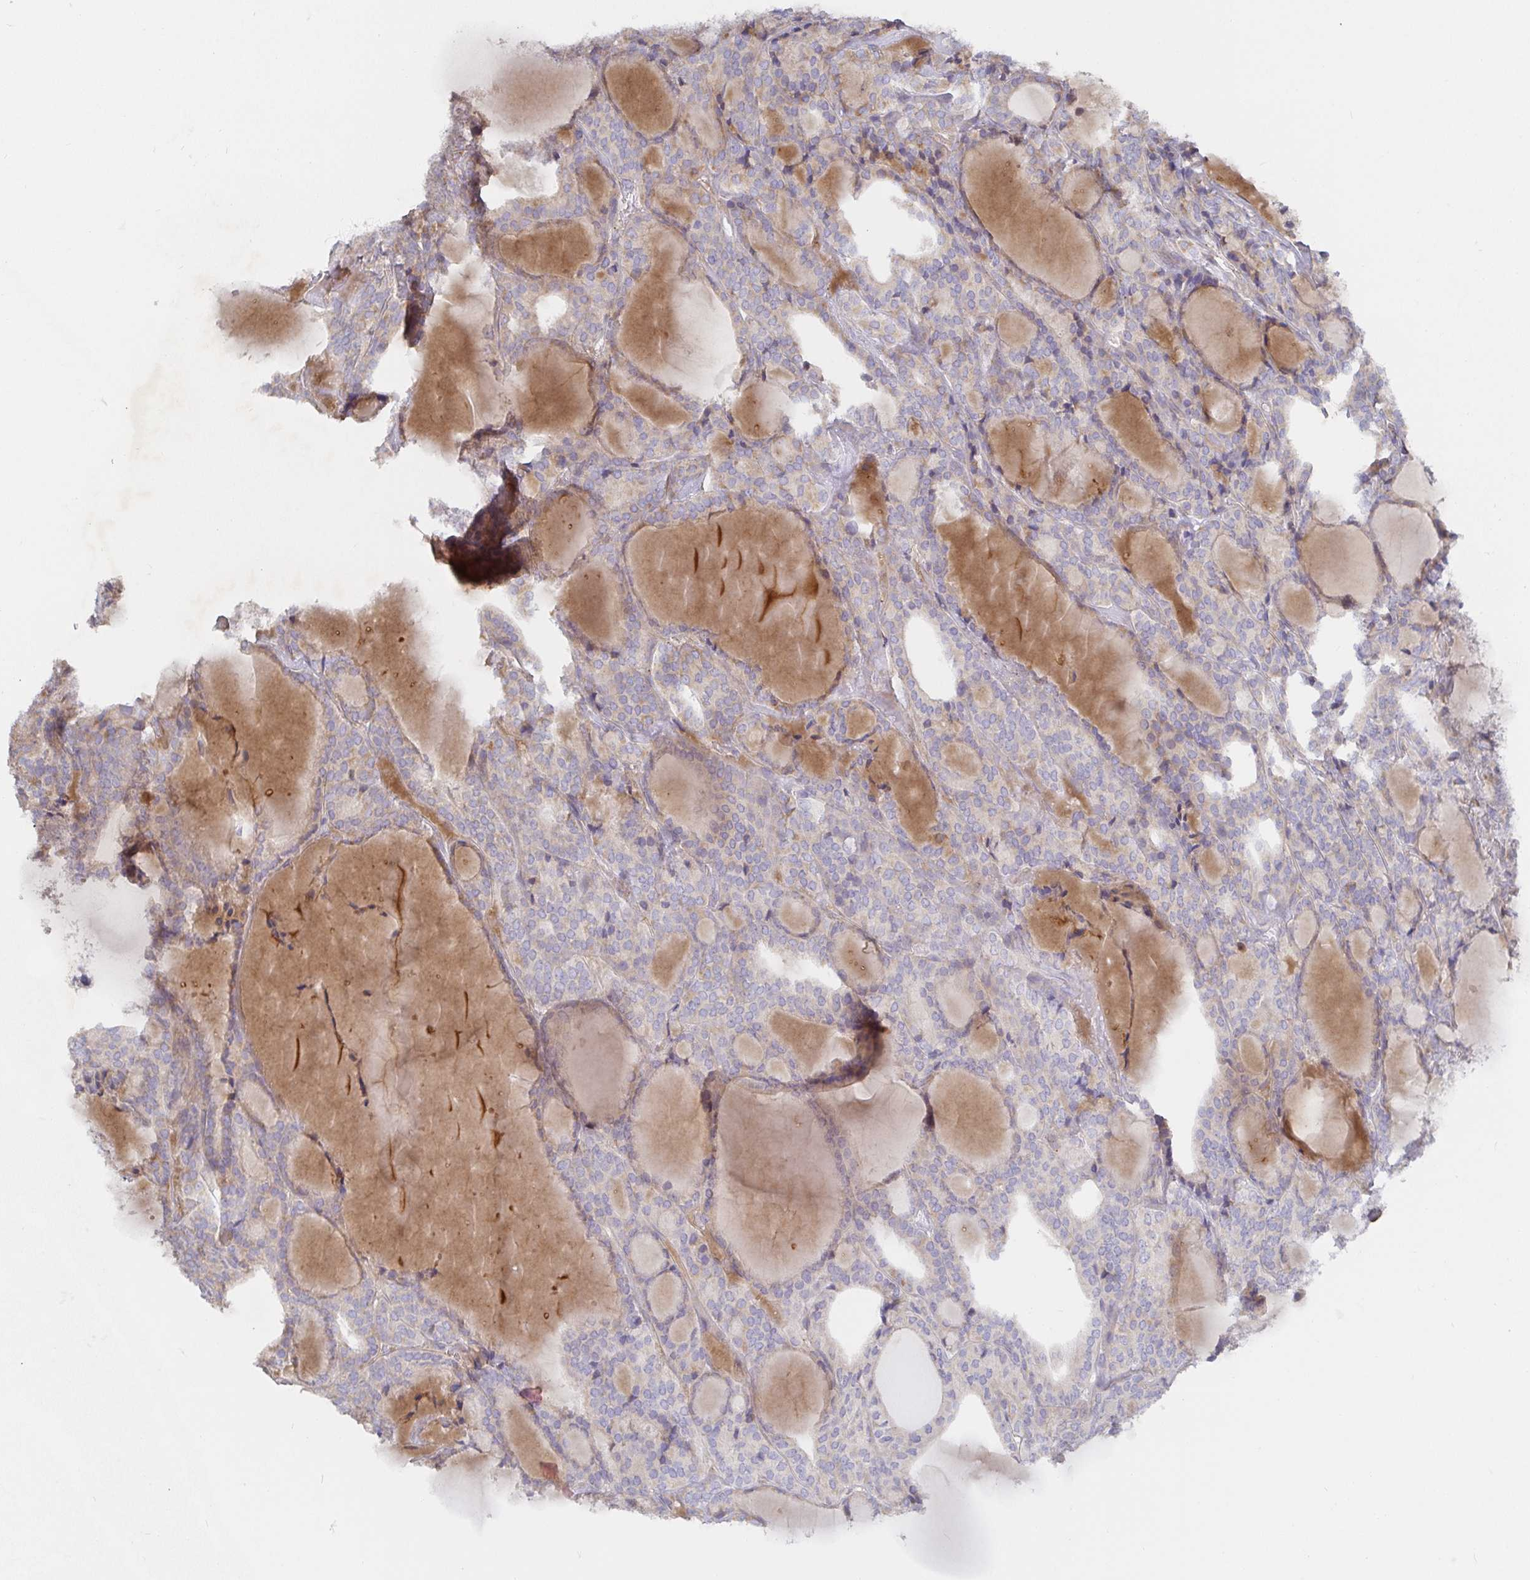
{"staining": {"intensity": "negative", "quantity": "none", "location": "none"}, "tissue": "thyroid cancer", "cell_type": "Tumor cells", "image_type": "cancer", "snomed": [{"axis": "morphology", "description": "Follicular adenoma carcinoma, NOS"}, {"axis": "topography", "description": "Thyroid gland"}], "caption": "An immunohistochemistry image of thyroid cancer is shown. There is no staining in tumor cells of thyroid cancer.", "gene": "IRAK2", "patient": {"sex": "male", "age": 74}}